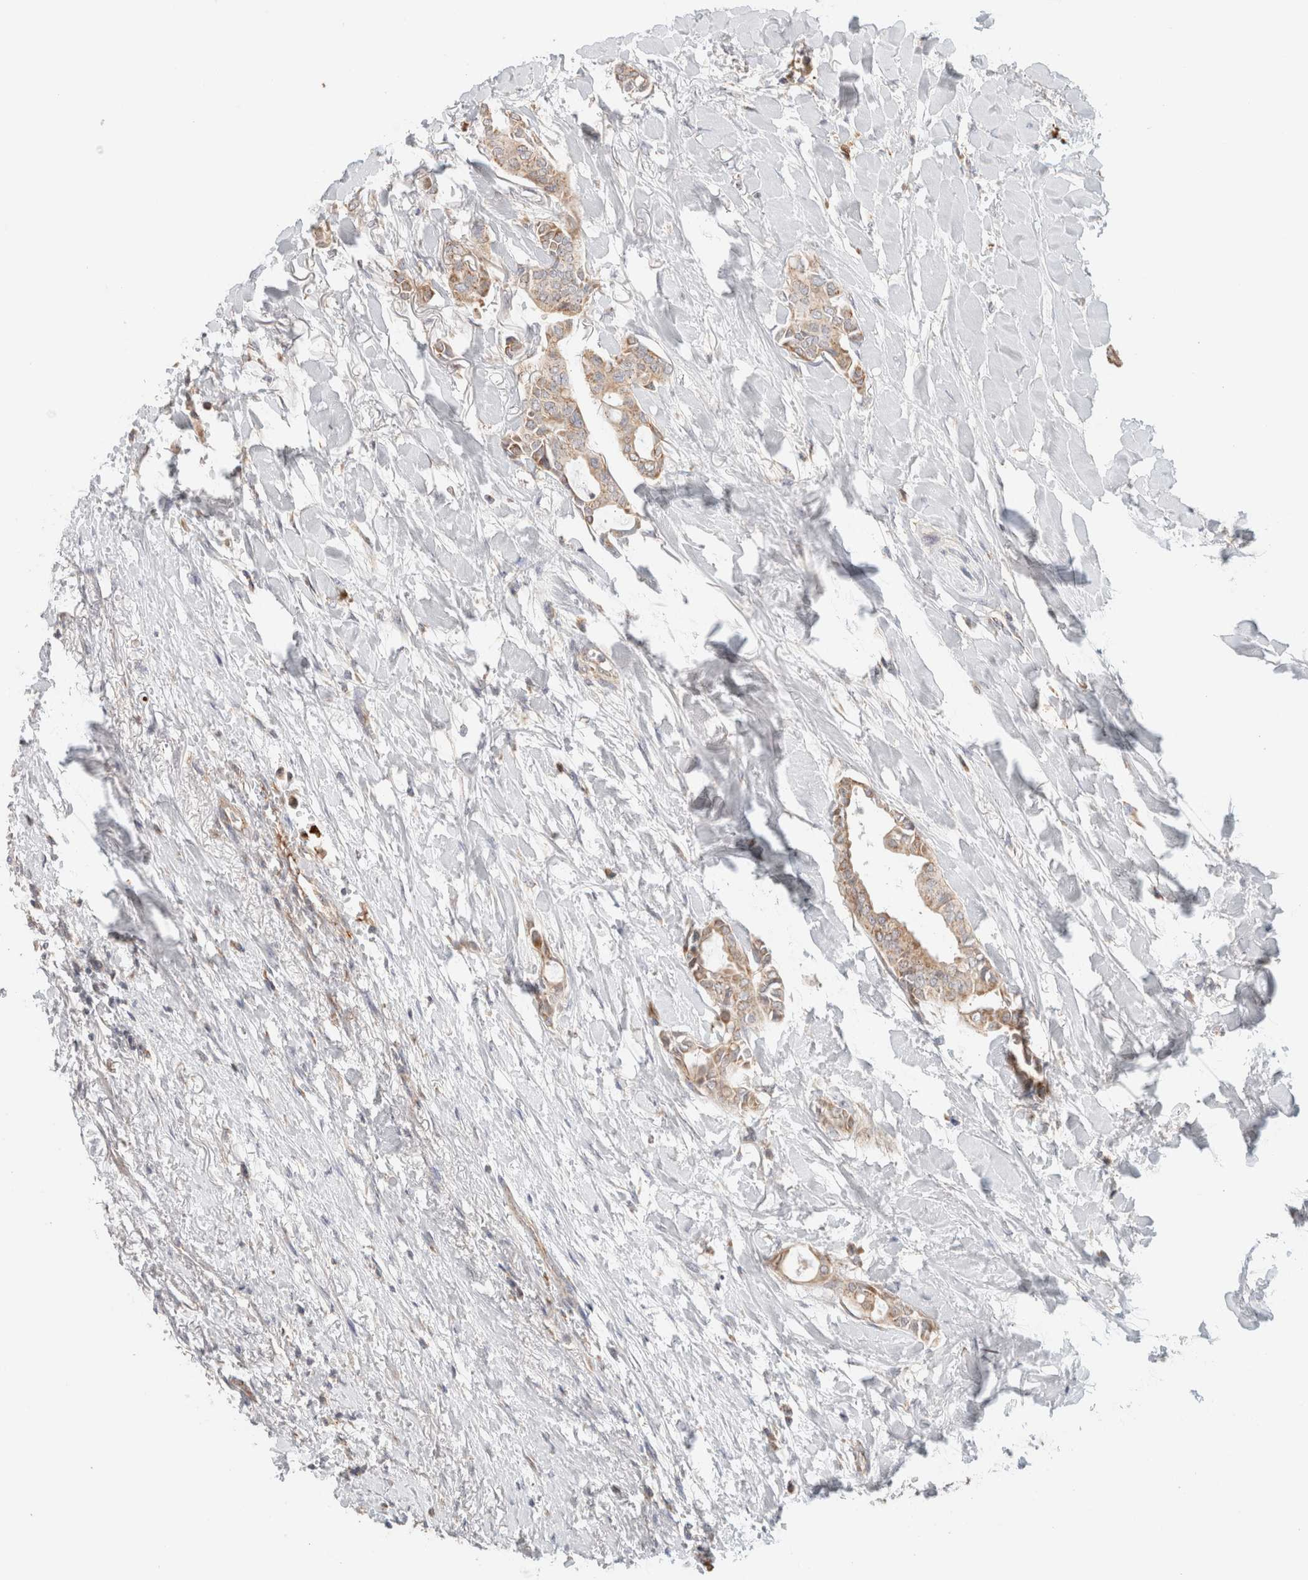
{"staining": {"intensity": "weak", "quantity": ">75%", "location": "cytoplasmic/membranous"}, "tissue": "head and neck cancer", "cell_type": "Tumor cells", "image_type": "cancer", "snomed": [{"axis": "morphology", "description": "Adenocarcinoma, NOS"}, {"axis": "topography", "description": "Salivary gland"}, {"axis": "topography", "description": "Head-Neck"}], "caption": "There is low levels of weak cytoplasmic/membranous positivity in tumor cells of head and neck cancer, as demonstrated by immunohistochemical staining (brown color).", "gene": "MRM3", "patient": {"sex": "female", "age": 59}}